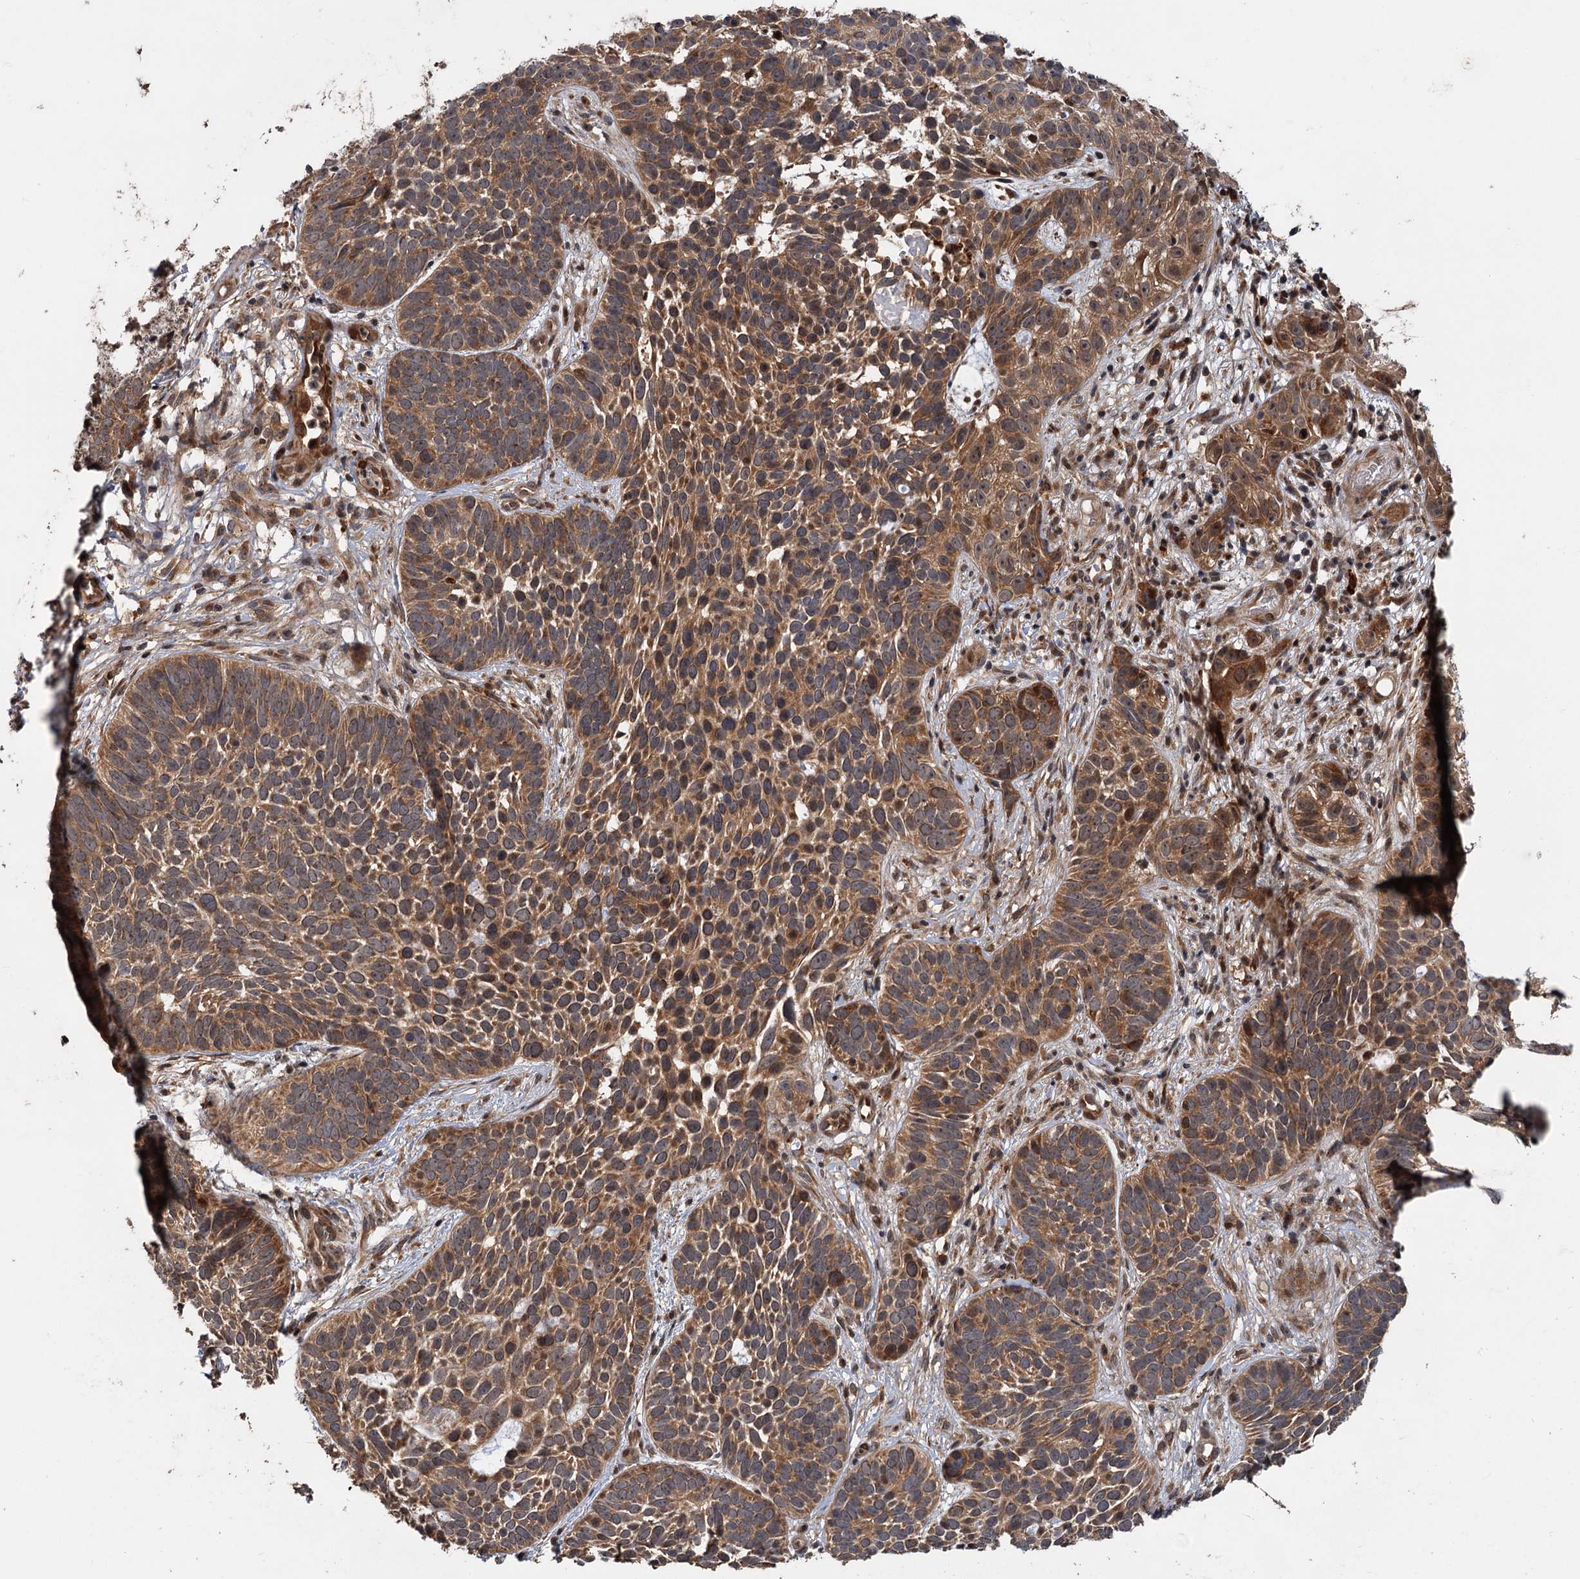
{"staining": {"intensity": "moderate", "quantity": ">75%", "location": "cytoplasmic/membranous"}, "tissue": "skin cancer", "cell_type": "Tumor cells", "image_type": "cancer", "snomed": [{"axis": "morphology", "description": "Basal cell carcinoma"}, {"axis": "topography", "description": "Skin"}], "caption": "IHC photomicrograph of neoplastic tissue: human basal cell carcinoma (skin) stained using IHC shows medium levels of moderate protein expression localized specifically in the cytoplasmic/membranous of tumor cells, appearing as a cytoplasmic/membranous brown color.", "gene": "KANSL2", "patient": {"sex": "male", "age": 89}}